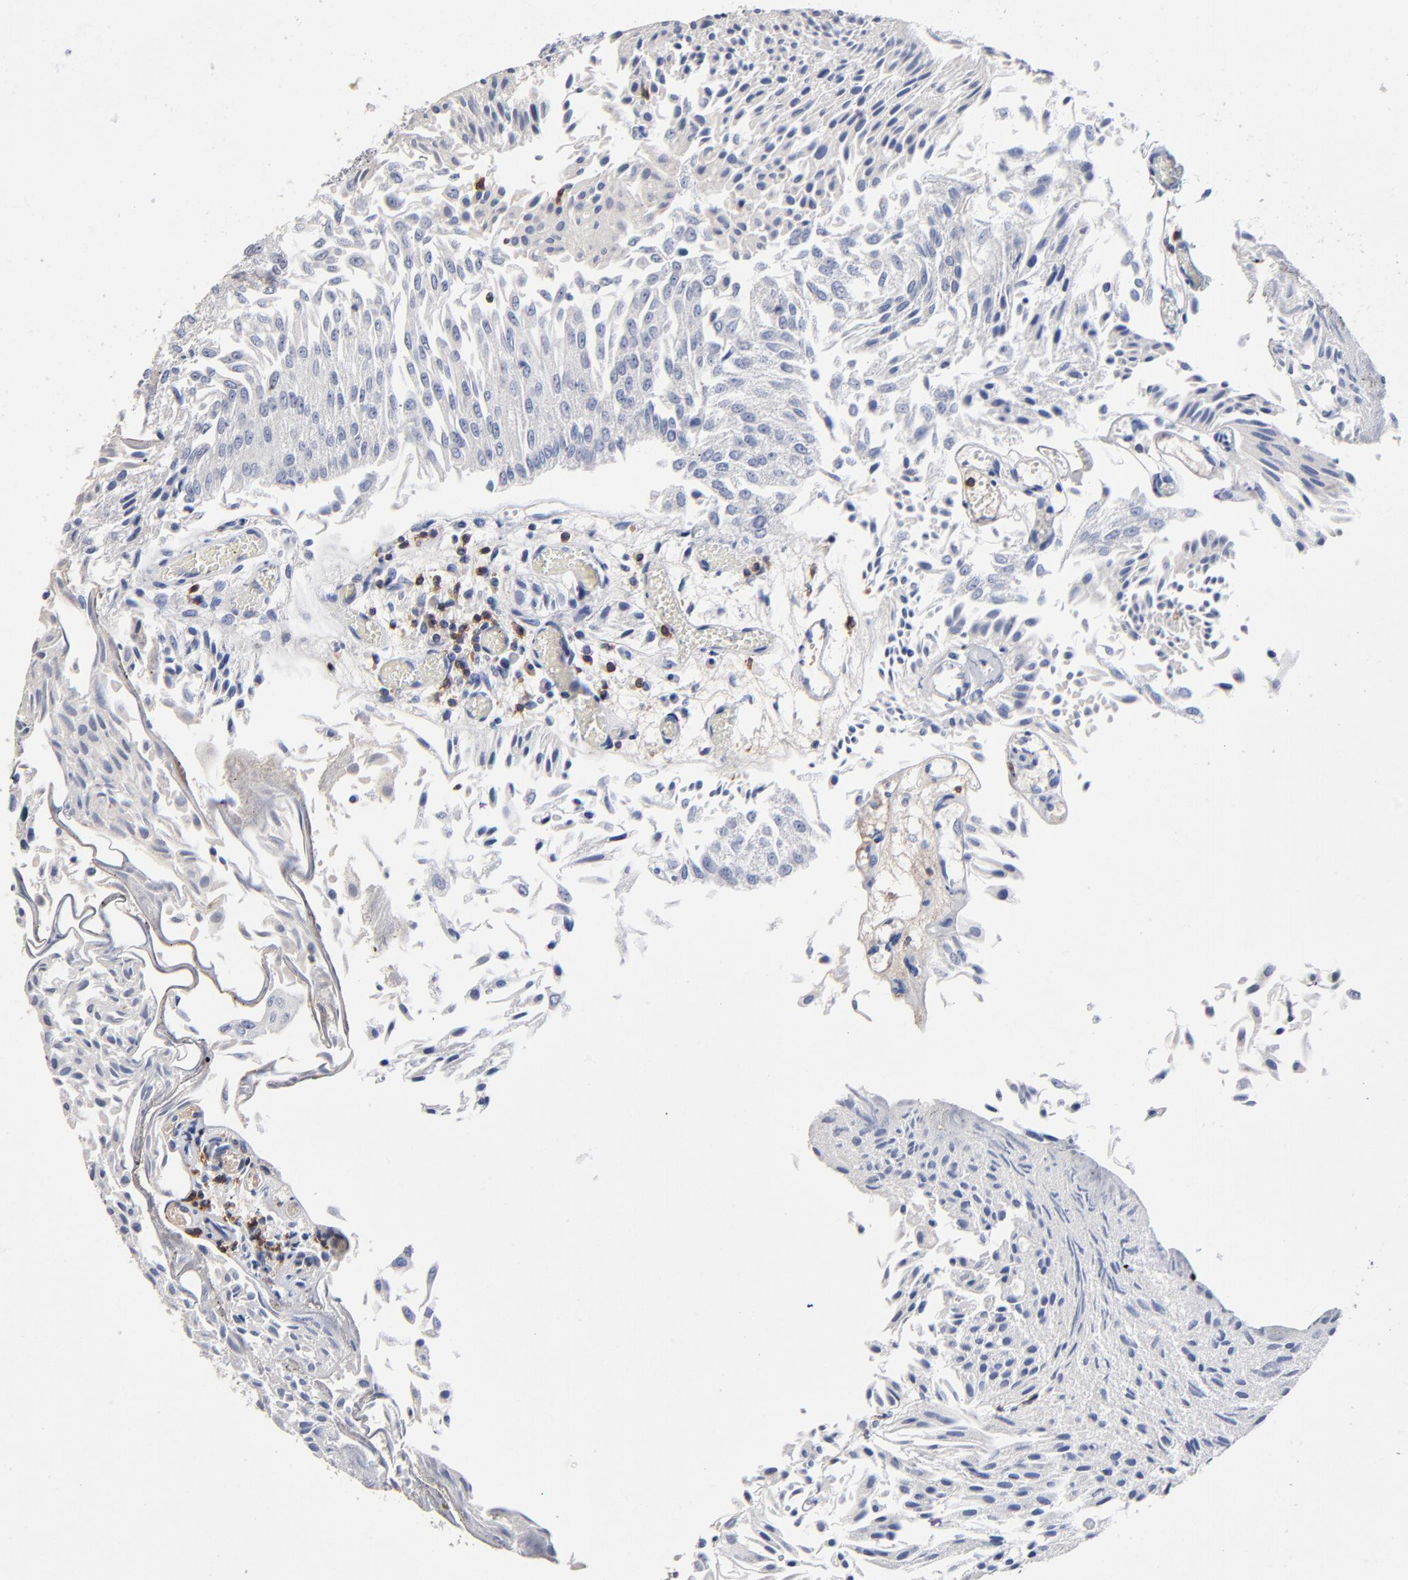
{"staining": {"intensity": "negative", "quantity": "none", "location": "none"}, "tissue": "urothelial cancer", "cell_type": "Tumor cells", "image_type": "cancer", "snomed": [{"axis": "morphology", "description": "Urothelial carcinoma, Low grade"}, {"axis": "topography", "description": "Urinary bladder"}], "caption": "High power microscopy micrograph of an immunohistochemistry (IHC) micrograph of urothelial cancer, revealing no significant staining in tumor cells.", "gene": "TRAT1", "patient": {"sex": "male", "age": 86}}